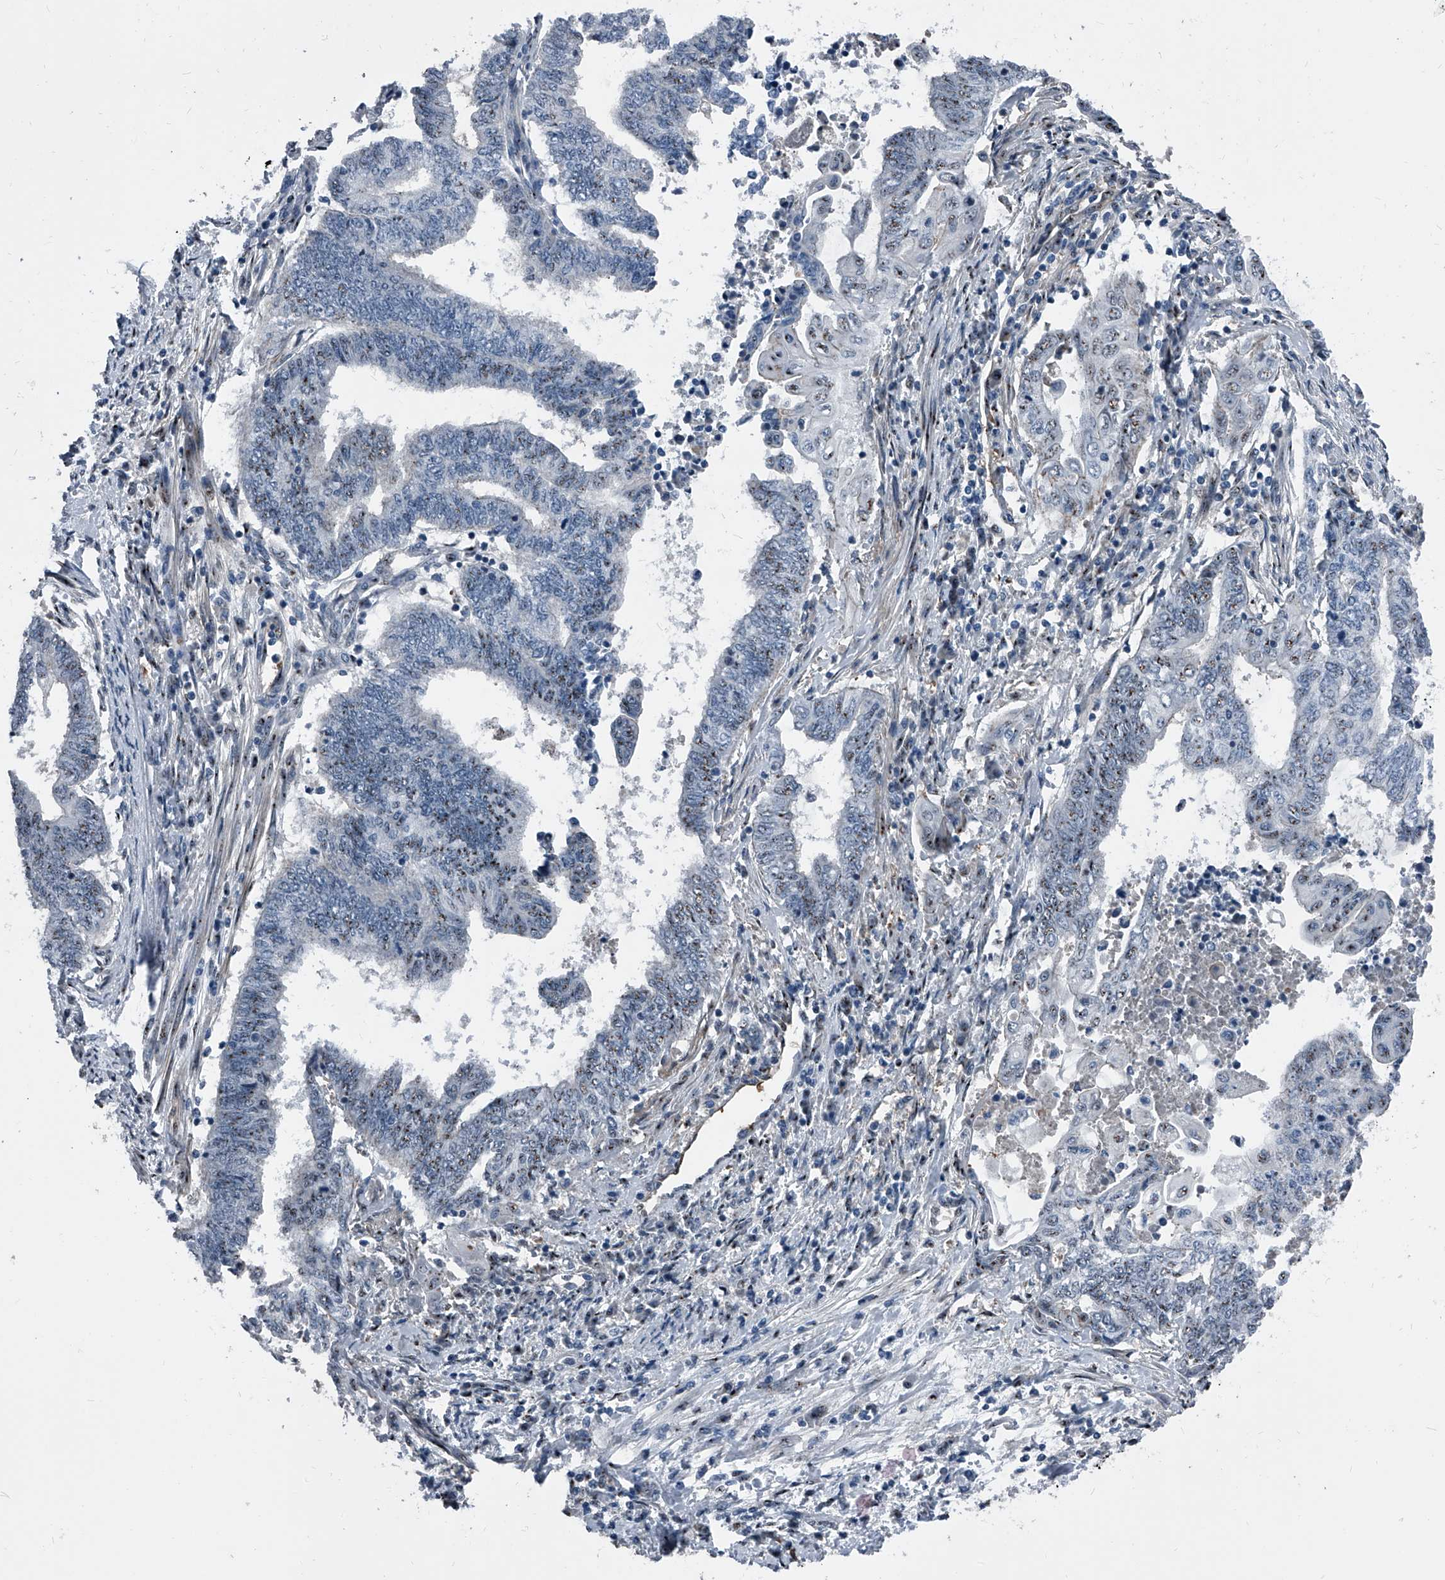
{"staining": {"intensity": "weak", "quantity": "25%-75%", "location": "nuclear"}, "tissue": "endometrial cancer", "cell_type": "Tumor cells", "image_type": "cancer", "snomed": [{"axis": "morphology", "description": "Adenocarcinoma, NOS"}, {"axis": "topography", "description": "Uterus"}, {"axis": "topography", "description": "Endometrium"}], "caption": "There is low levels of weak nuclear staining in tumor cells of adenocarcinoma (endometrial), as demonstrated by immunohistochemical staining (brown color).", "gene": "MEN1", "patient": {"sex": "female", "age": 70}}